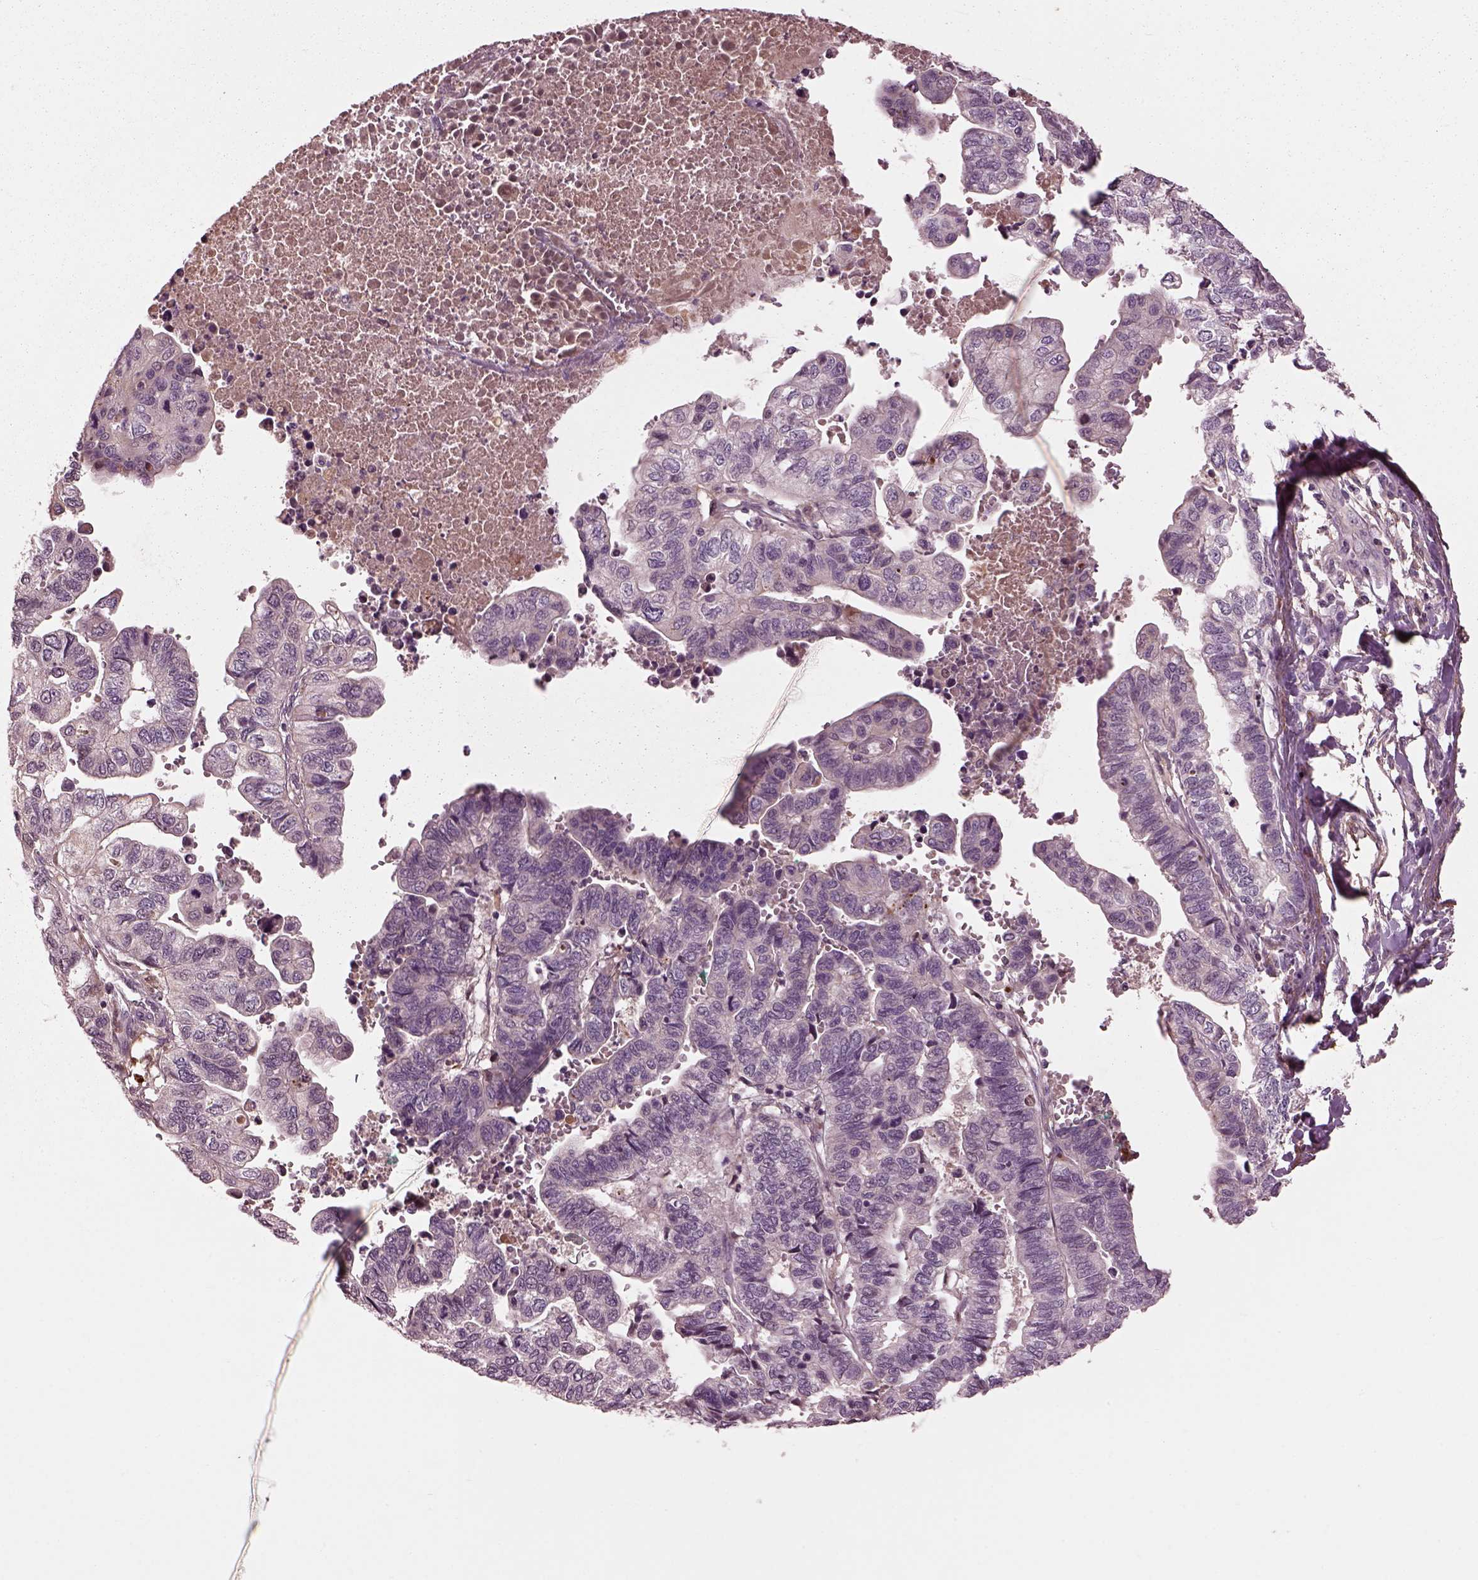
{"staining": {"intensity": "negative", "quantity": "none", "location": "none"}, "tissue": "stomach cancer", "cell_type": "Tumor cells", "image_type": "cancer", "snomed": [{"axis": "morphology", "description": "Adenocarcinoma, NOS"}, {"axis": "topography", "description": "Stomach, upper"}], "caption": "Tumor cells show no significant protein expression in adenocarcinoma (stomach).", "gene": "EFEMP1", "patient": {"sex": "female", "age": 67}}